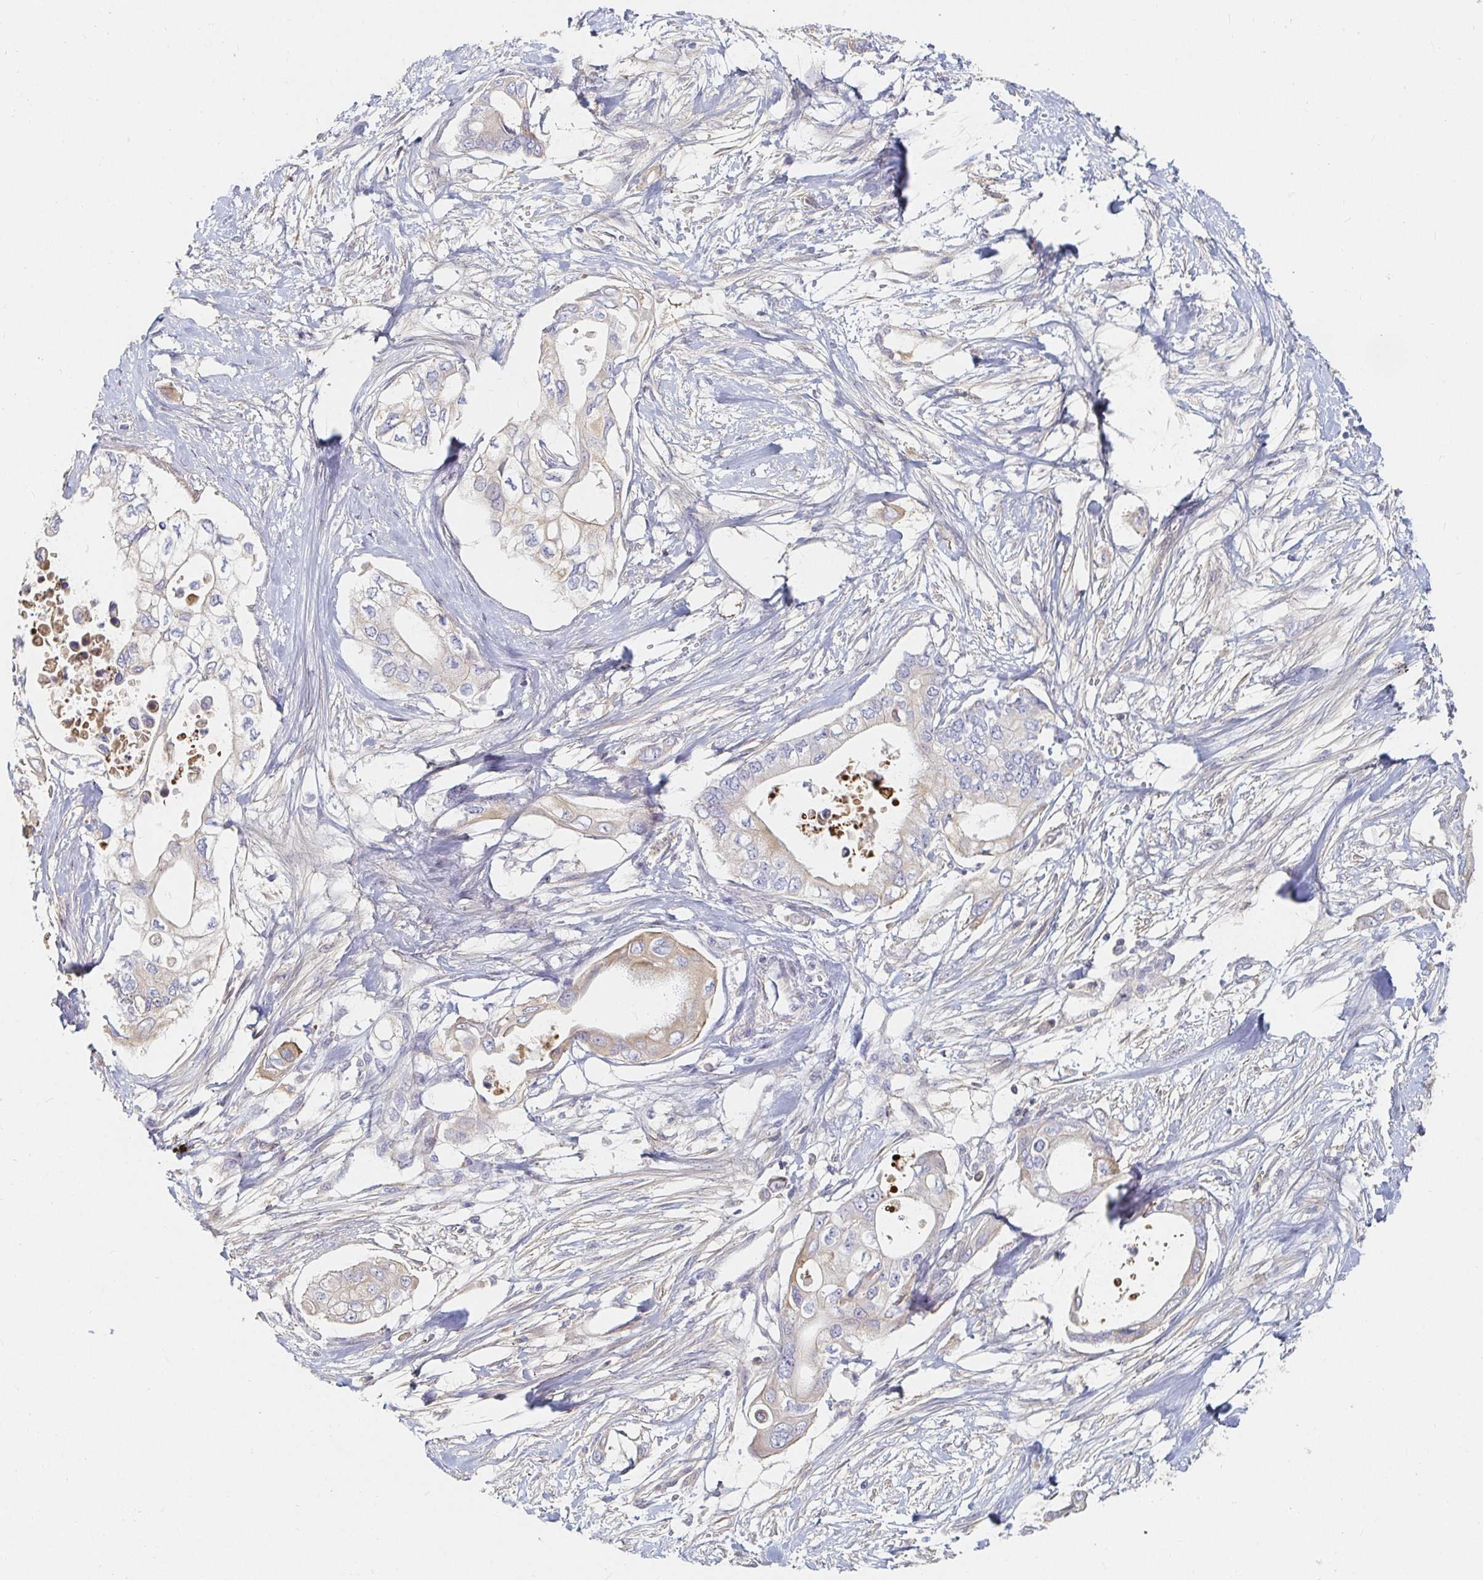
{"staining": {"intensity": "weak", "quantity": "<25%", "location": "cytoplasmic/membranous"}, "tissue": "pancreatic cancer", "cell_type": "Tumor cells", "image_type": "cancer", "snomed": [{"axis": "morphology", "description": "Adenocarcinoma, NOS"}, {"axis": "topography", "description": "Pancreas"}], "caption": "DAB immunohistochemical staining of human adenocarcinoma (pancreatic) reveals no significant staining in tumor cells. Nuclei are stained in blue.", "gene": "NME9", "patient": {"sex": "female", "age": 63}}